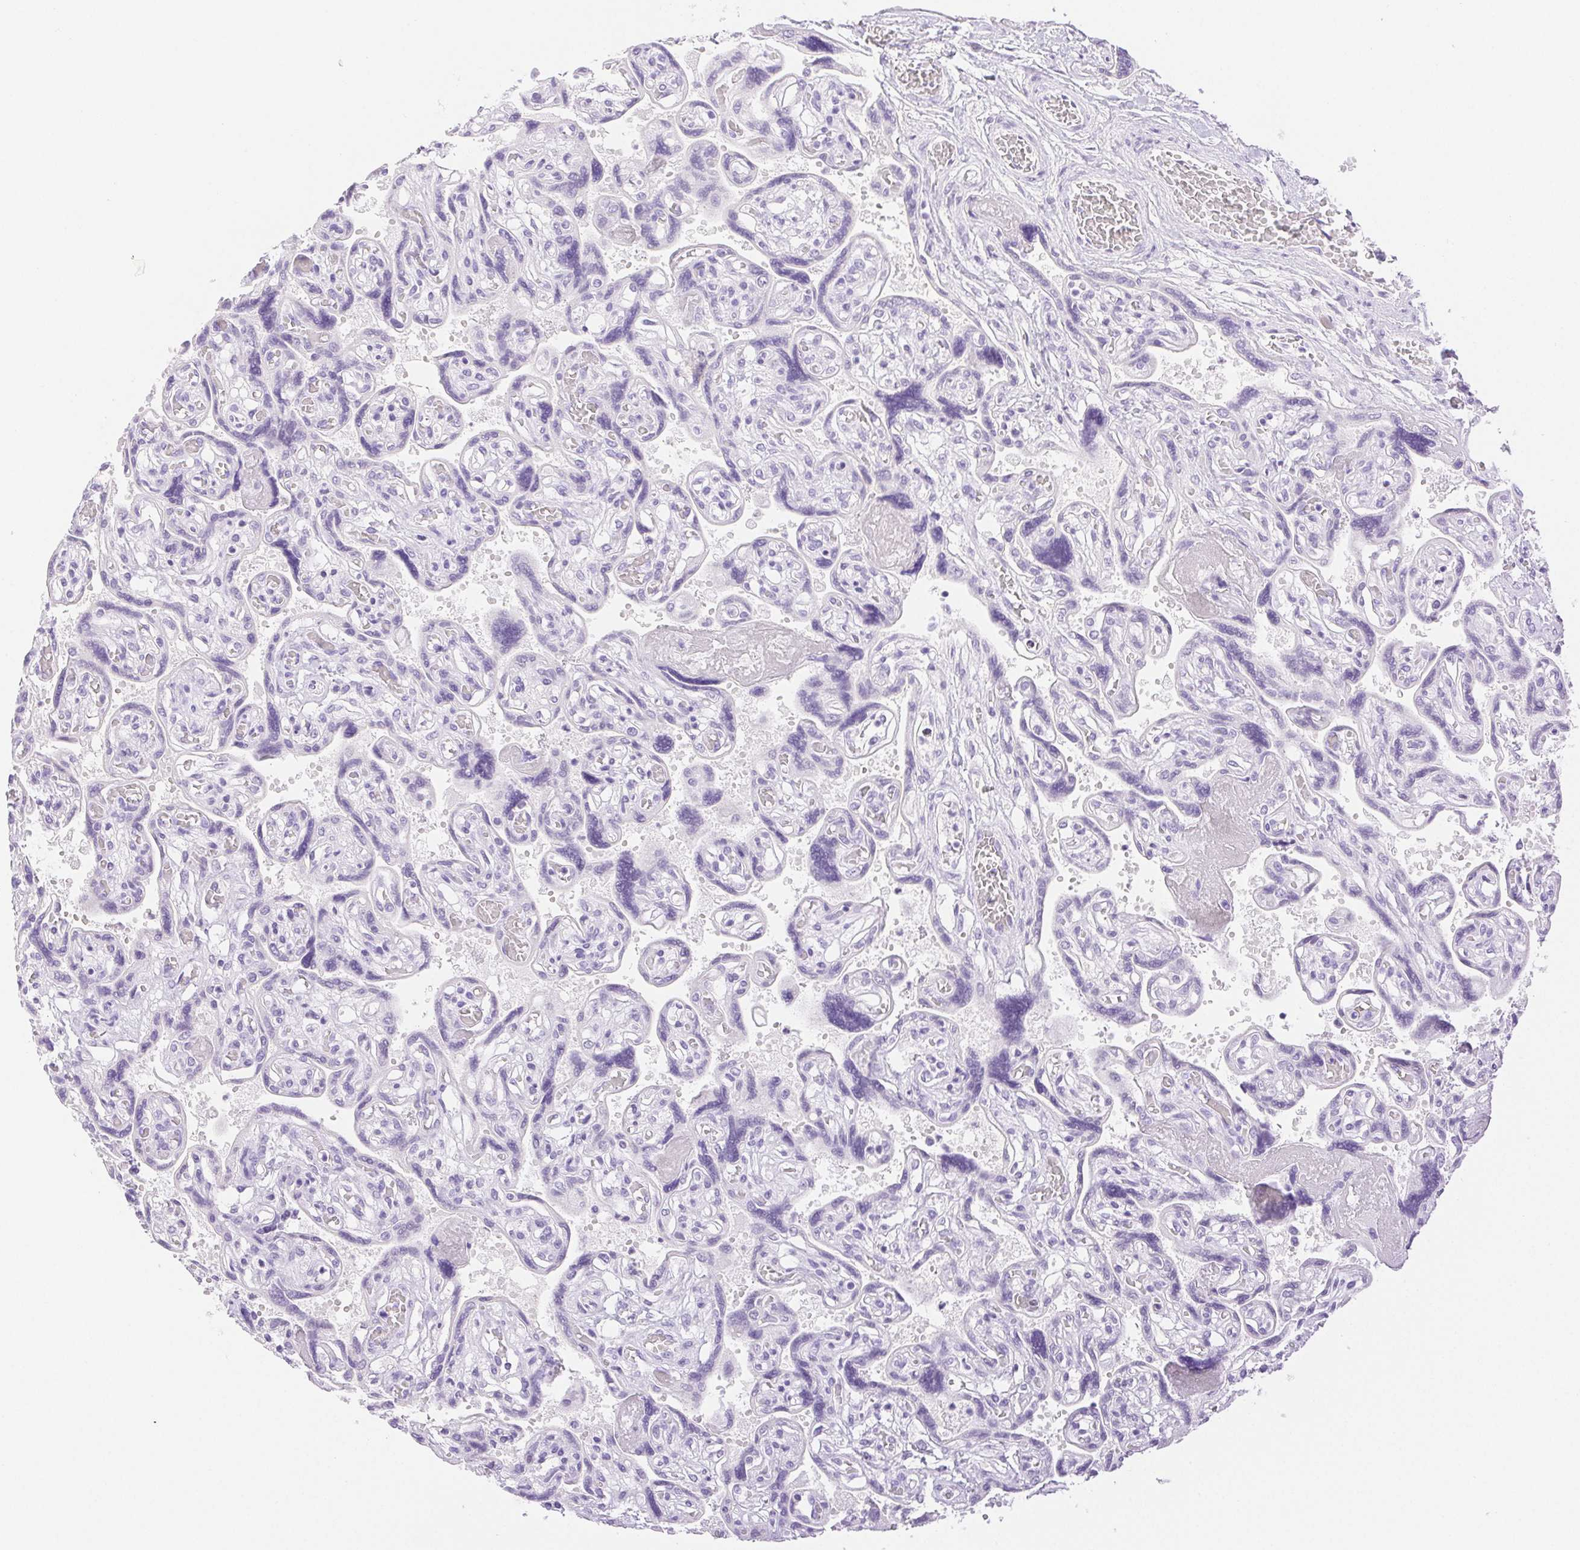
{"staining": {"intensity": "negative", "quantity": "none", "location": "none"}, "tissue": "placenta", "cell_type": "Decidual cells", "image_type": "normal", "snomed": [{"axis": "morphology", "description": "Normal tissue, NOS"}, {"axis": "topography", "description": "Placenta"}], "caption": "The photomicrograph demonstrates no staining of decidual cells in benign placenta.", "gene": "SPACA4", "patient": {"sex": "female", "age": 32}}